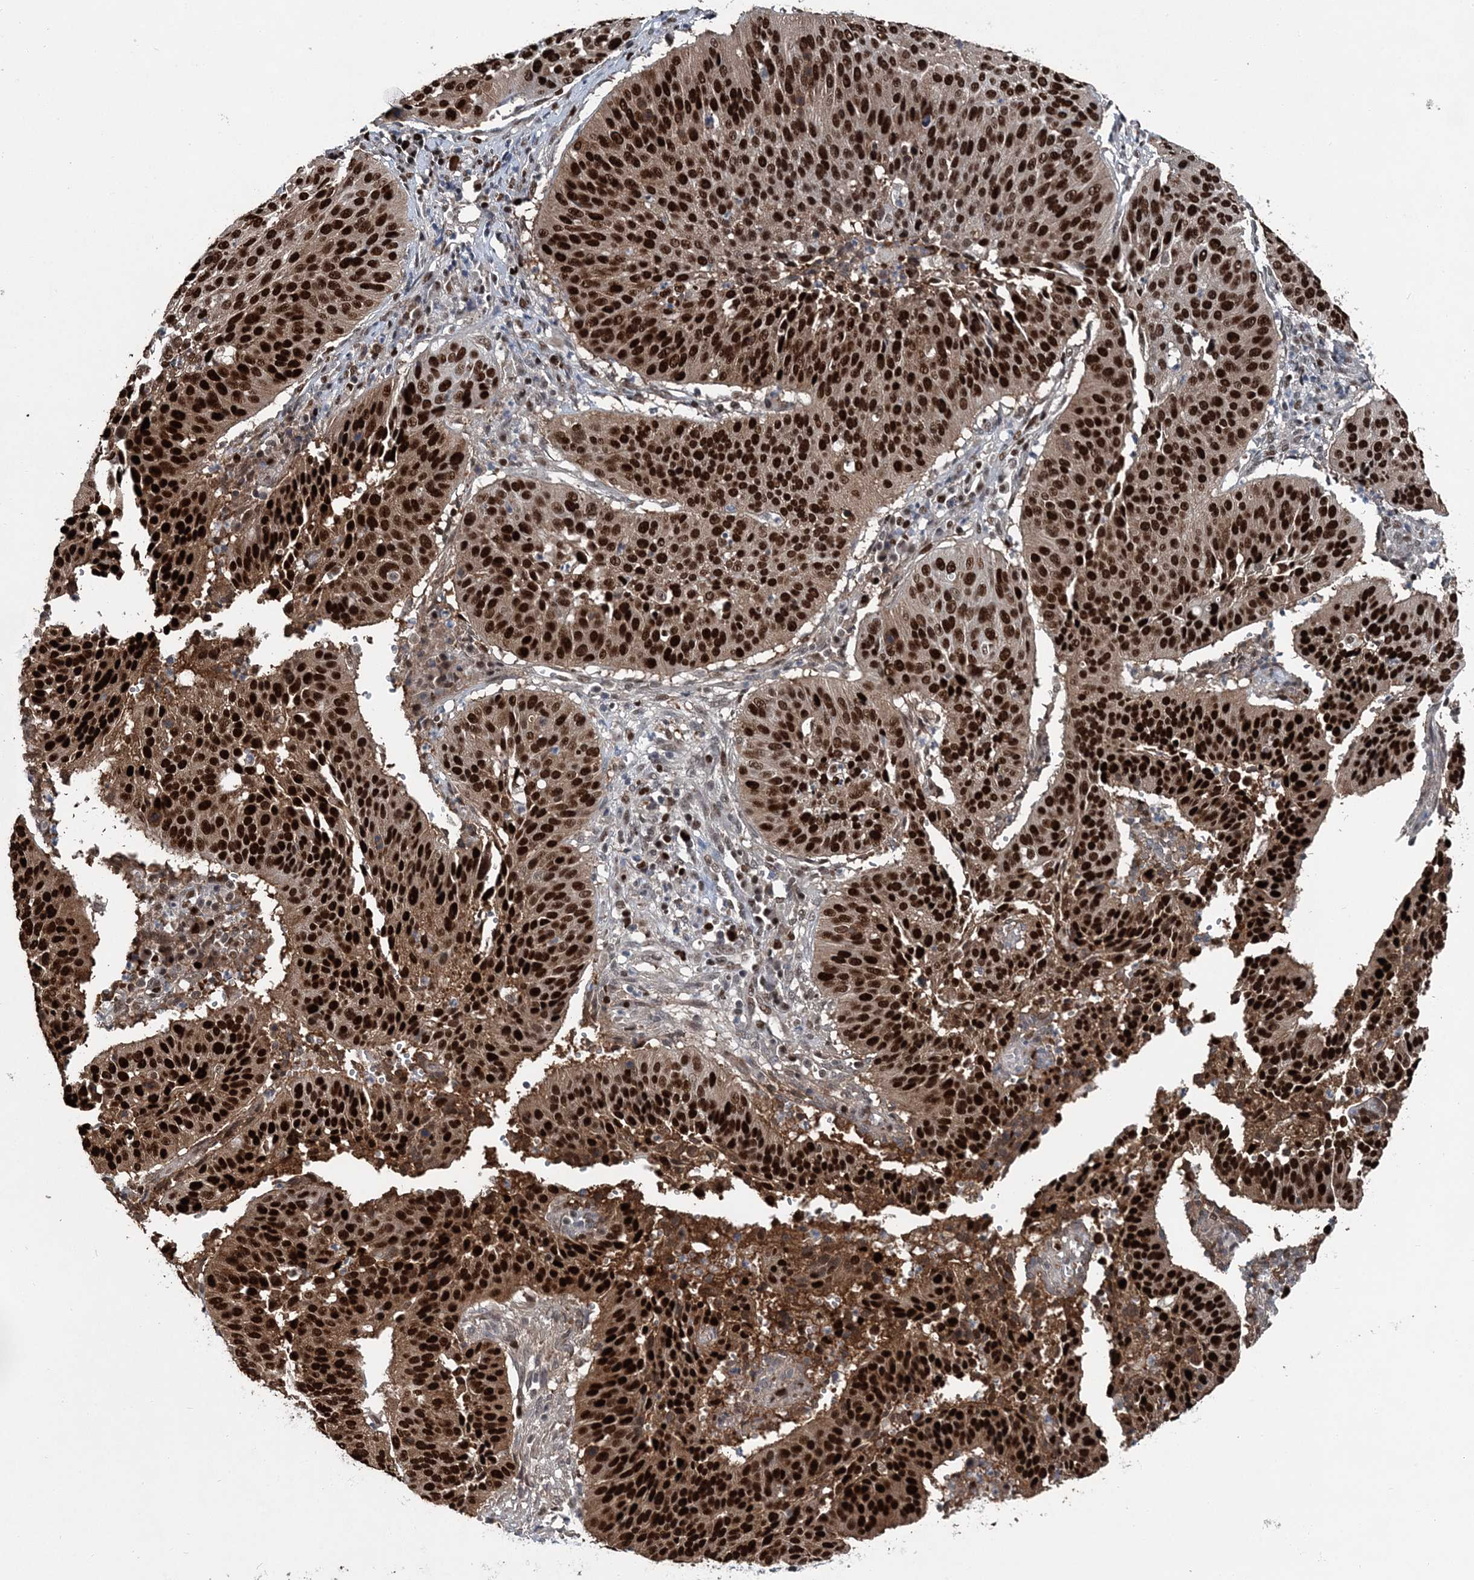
{"staining": {"intensity": "strong", "quantity": ">75%", "location": "nuclear"}, "tissue": "cervical cancer", "cell_type": "Tumor cells", "image_type": "cancer", "snomed": [{"axis": "morphology", "description": "Normal tissue, NOS"}, {"axis": "morphology", "description": "Squamous cell carcinoma, NOS"}, {"axis": "topography", "description": "Cervix"}], "caption": "DAB immunohistochemical staining of human cervical cancer displays strong nuclear protein positivity in approximately >75% of tumor cells.", "gene": "HAT1", "patient": {"sex": "female", "age": 39}}